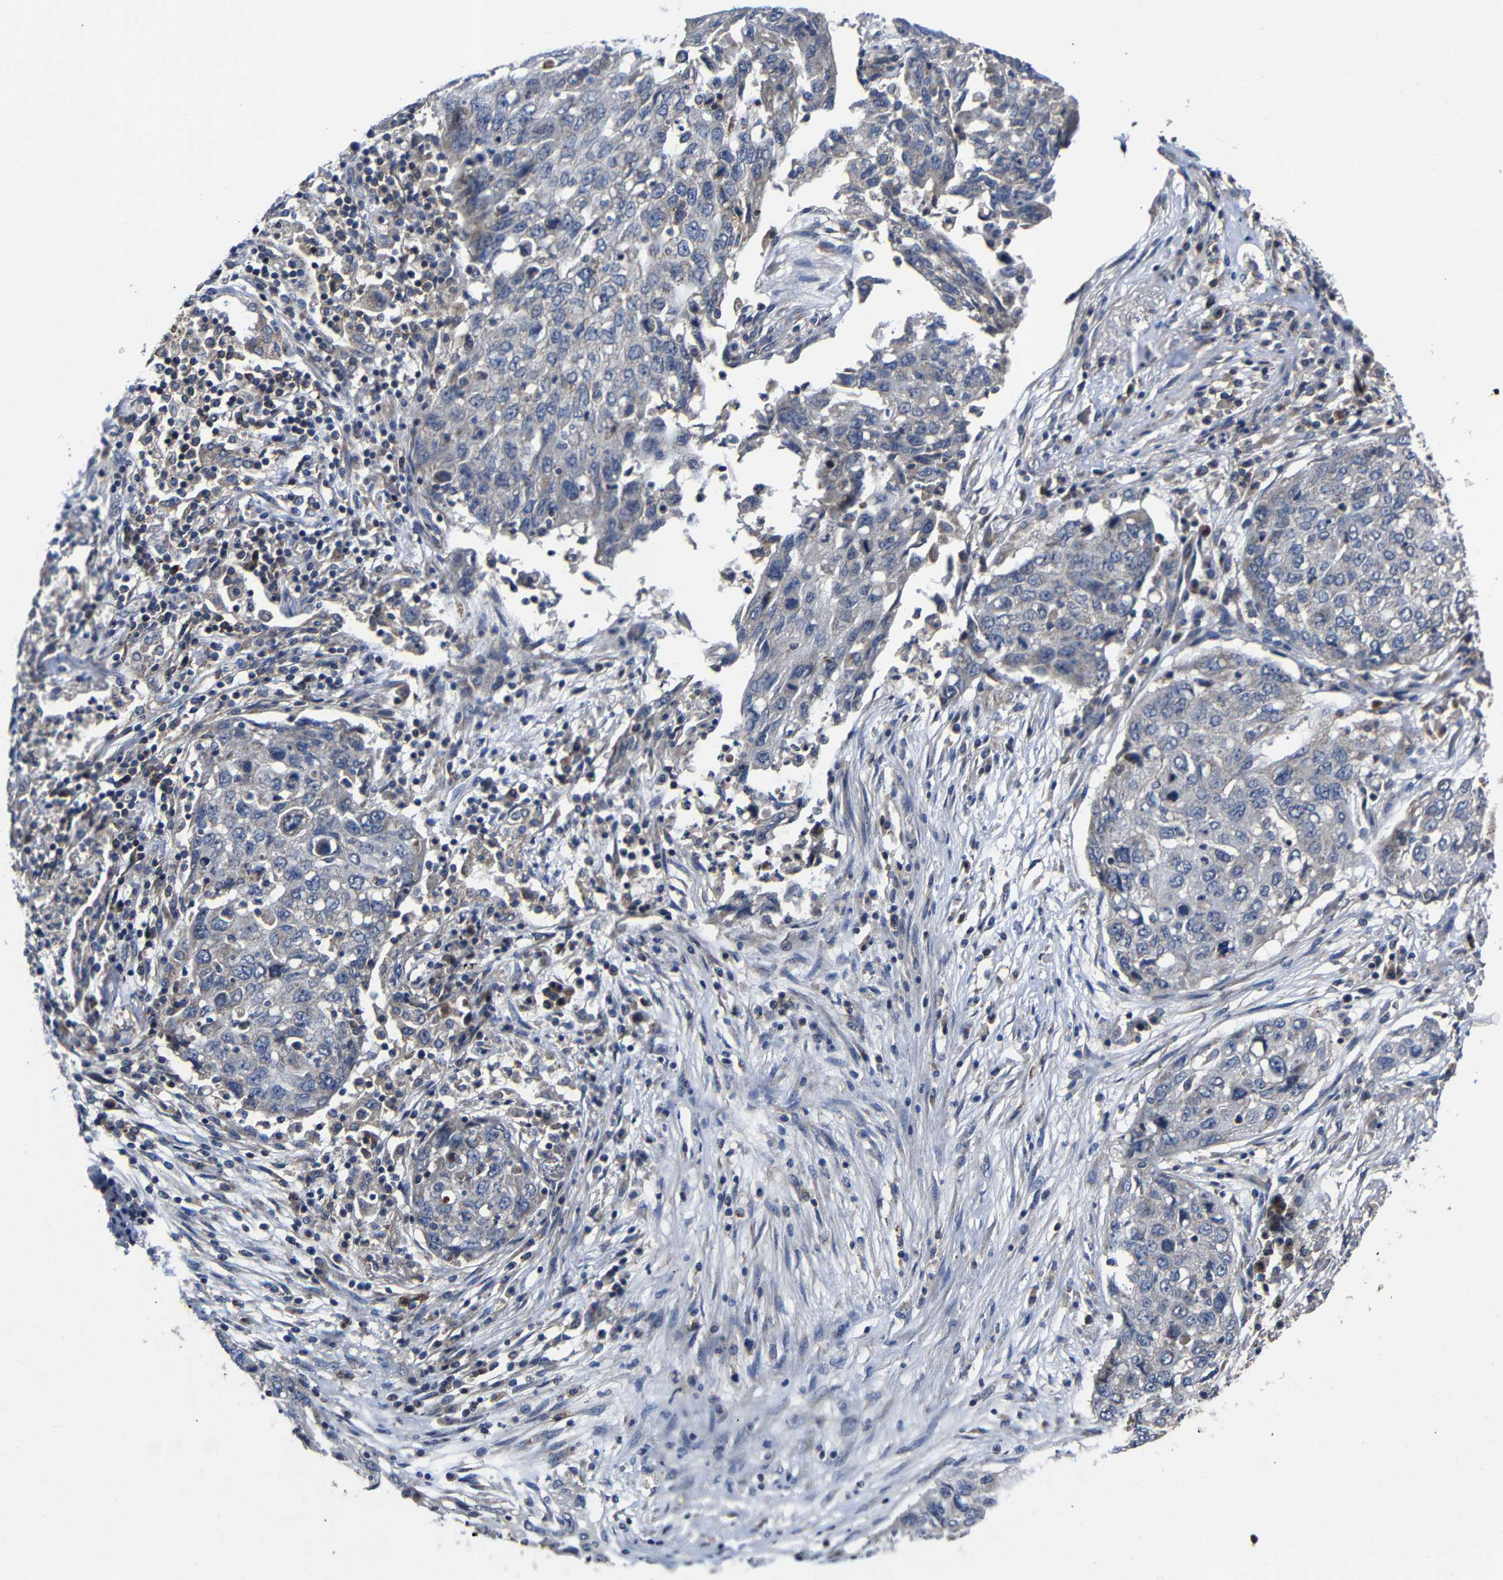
{"staining": {"intensity": "weak", "quantity": "<25%", "location": "cytoplasmic/membranous"}, "tissue": "lung cancer", "cell_type": "Tumor cells", "image_type": "cancer", "snomed": [{"axis": "morphology", "description": "Squamous cell carcinoma, NOS"}, {"axis": "topography", "description": "Lung"}], "caption": "This is an IHC image of squamous cell carcinoma (lung). There is no staining in tumor cells.", "gene": "LPAR5", "patient": {"sex": "female", "age": 63}}